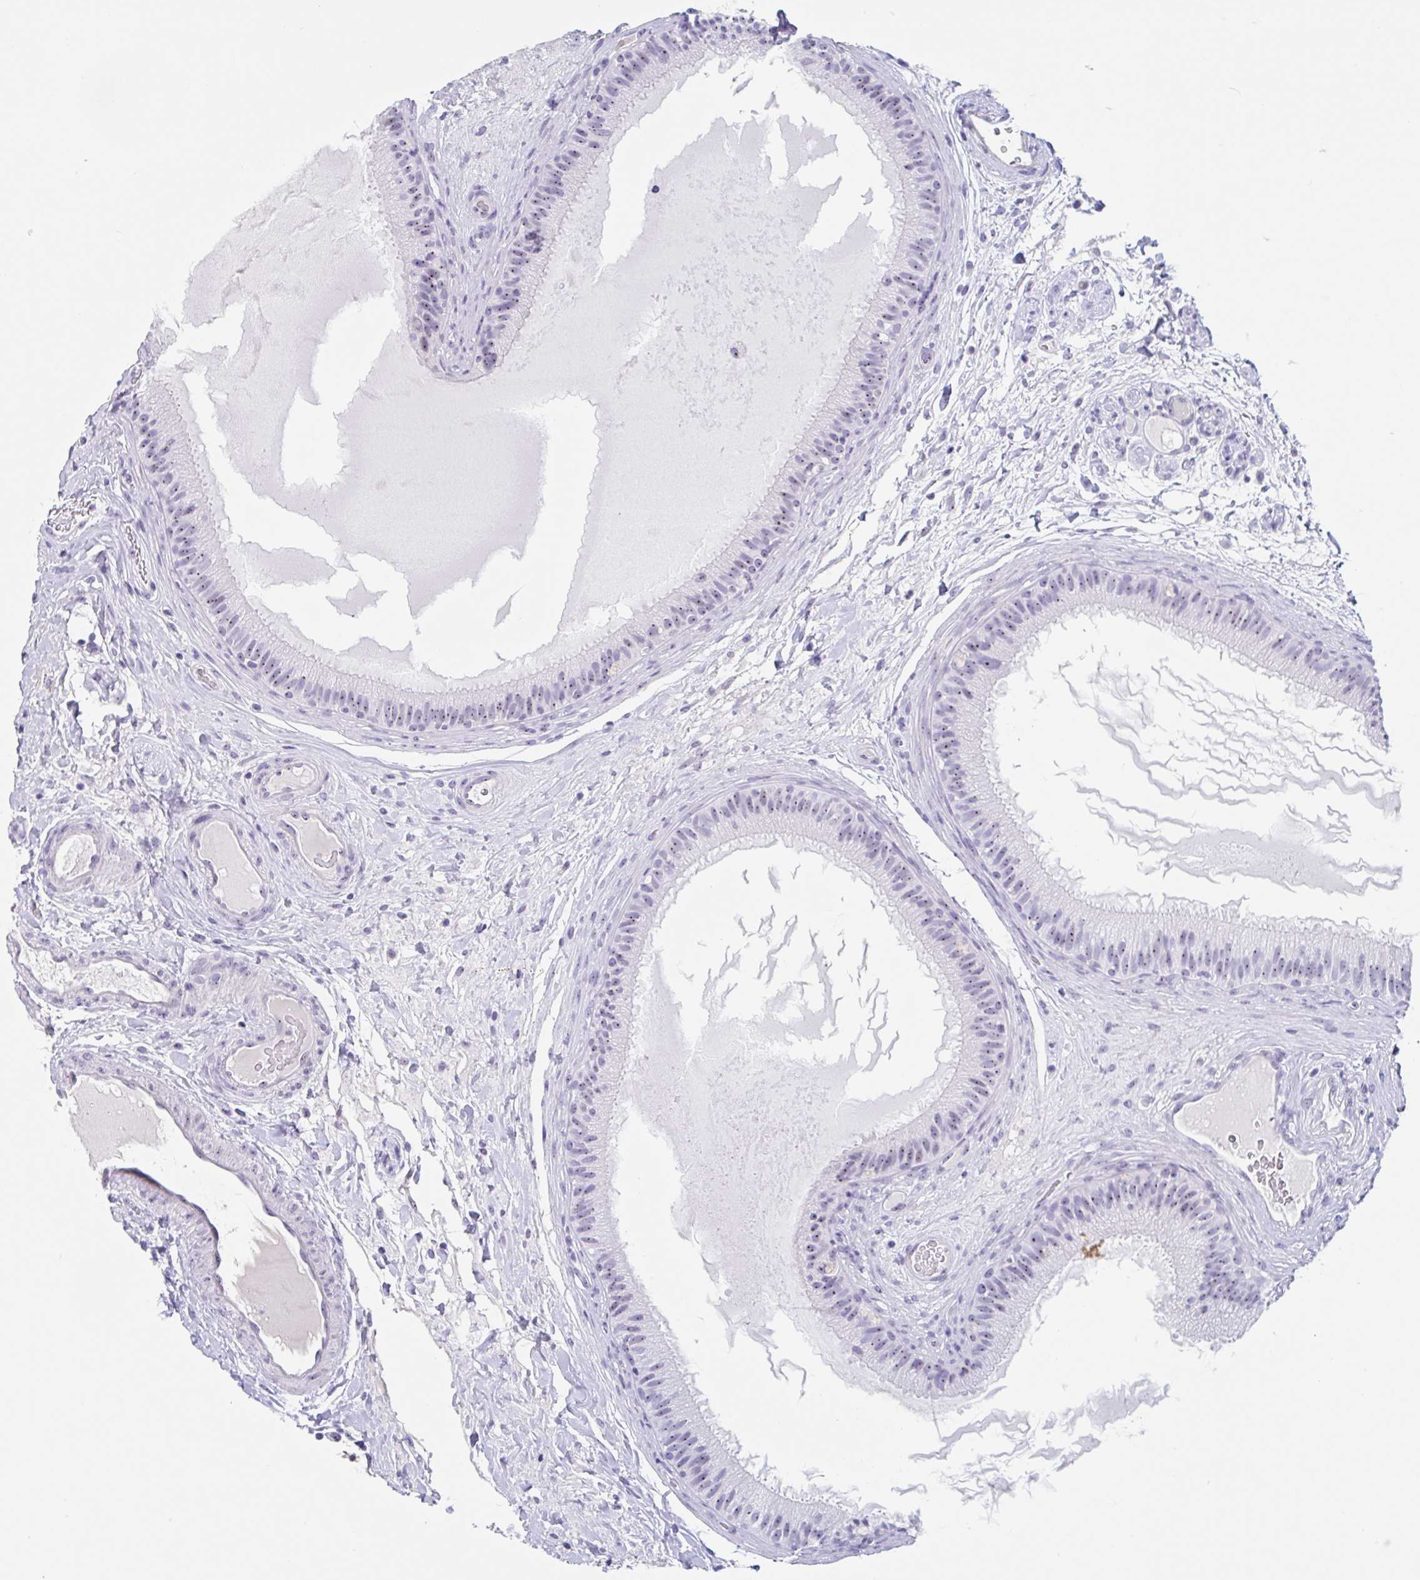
{"staining": {"intensity": "weak", "quantity": ">75%", "location": "nuclear"}, "tissue": "epididymis", "cell_type": "Glandular cells", "image_type": "normal", "snomed": [{"axis": "morphology", "description": "Normal tissue, NOS"}, {"axis": "topography", "description": "Epididymis"}], "caption": "Protein staining shows weak nuclear positivity in about >75% of glandular cells in normal epididymis.", "gene": "LENG9", "patient": {"sex": "male", "age": 23}}